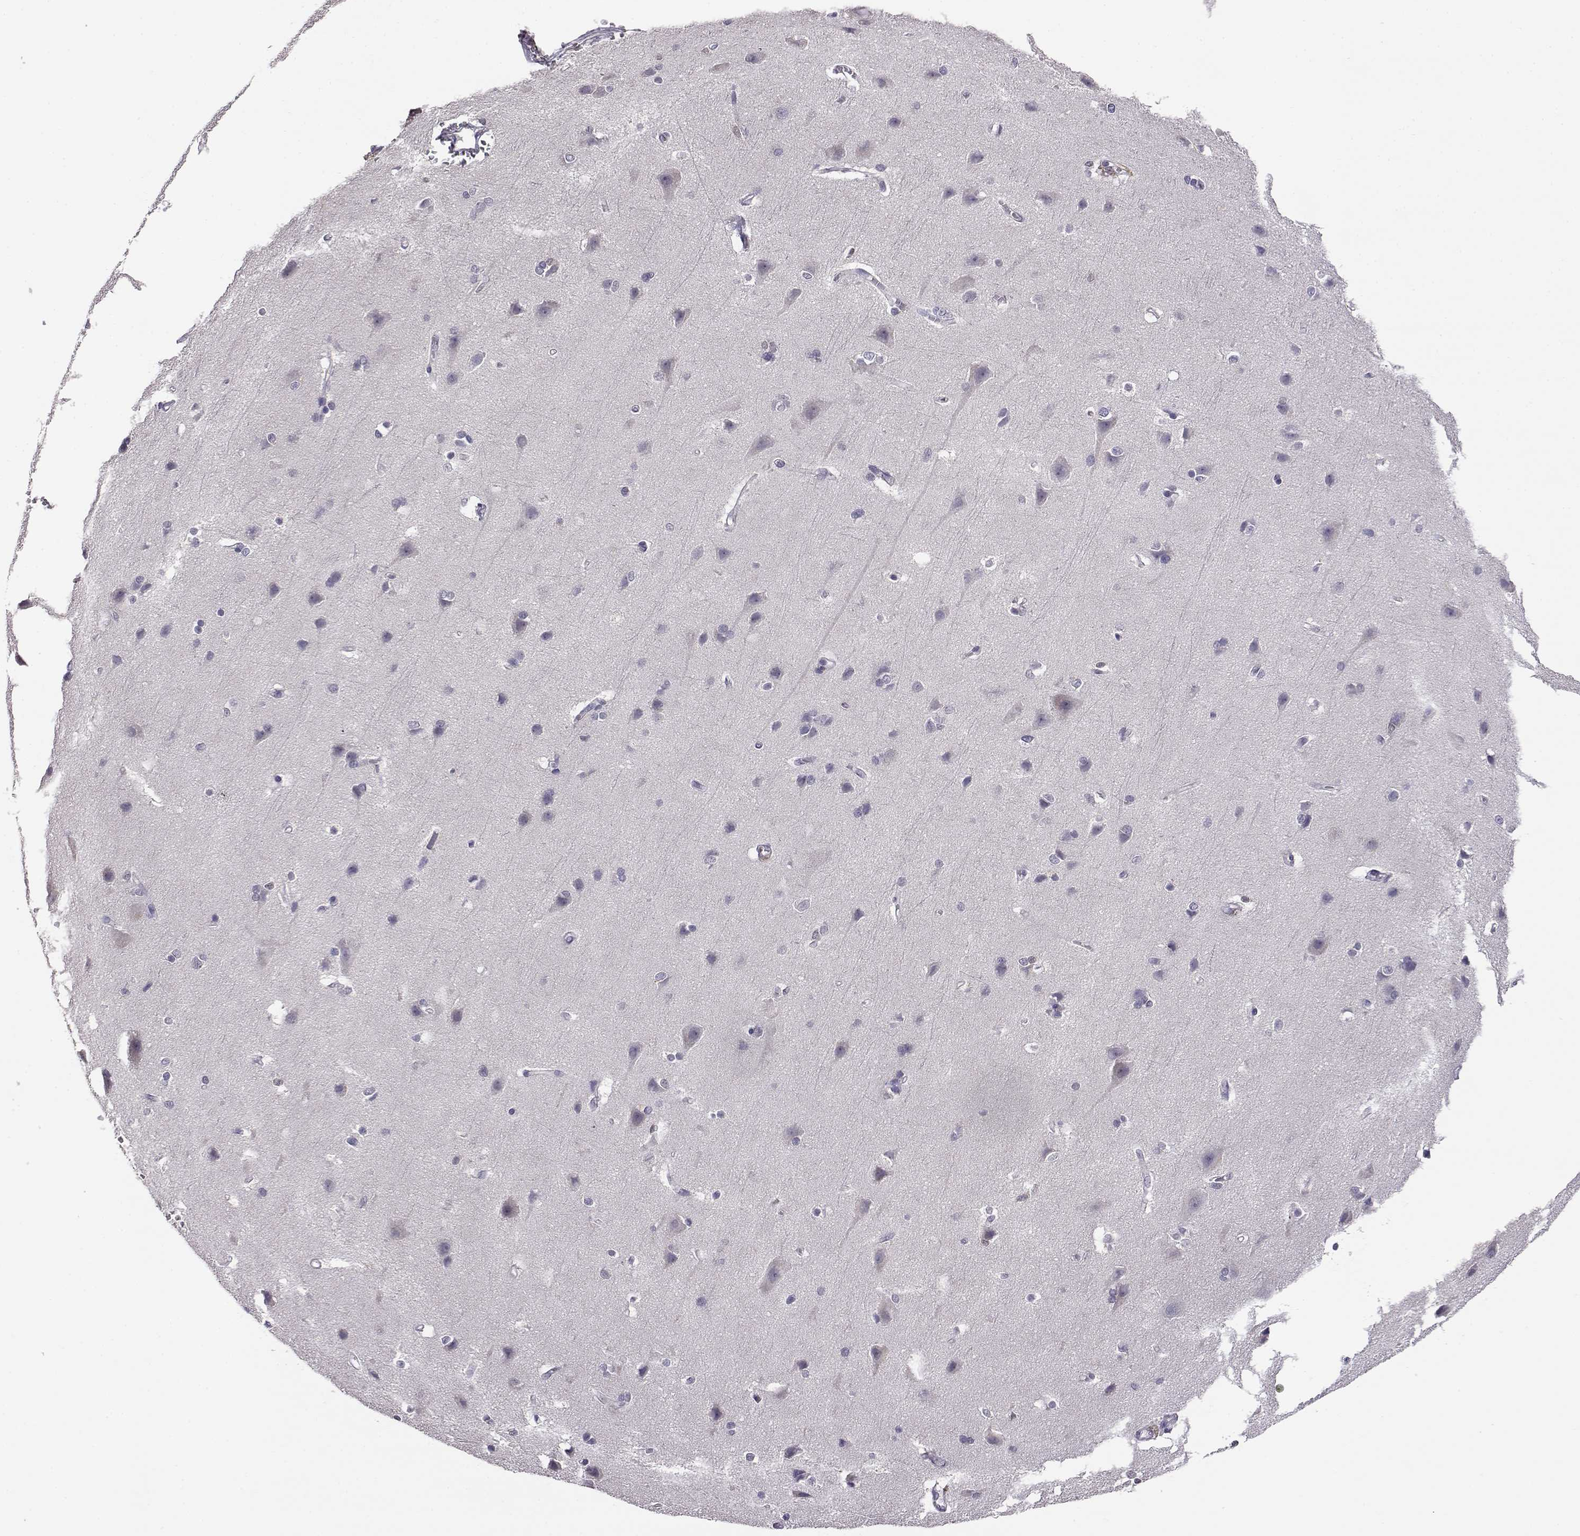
{"staining": {"intensity": "negative", "quantity": "none", "location": "none"}, "tissue": "cerebral cortex", "cell_type": "Endothelial cells", "image_type": "normal", "snomed": [{"axis": "morphology", "description": "Normal tissue, NOS"}, {"axis": "topography", "description": "Cerebral cortex"}], "caption": "Unremarkable cerebral cortex was stained to show a protein in brown. There is no significant positivity in endothelial cells. The staining is performed using DAB brown chromogen with nuclei counter-stained in using hematoxylin.", "gene": "AKR1B1", "patient": {"sex": "male", "age": 37}}